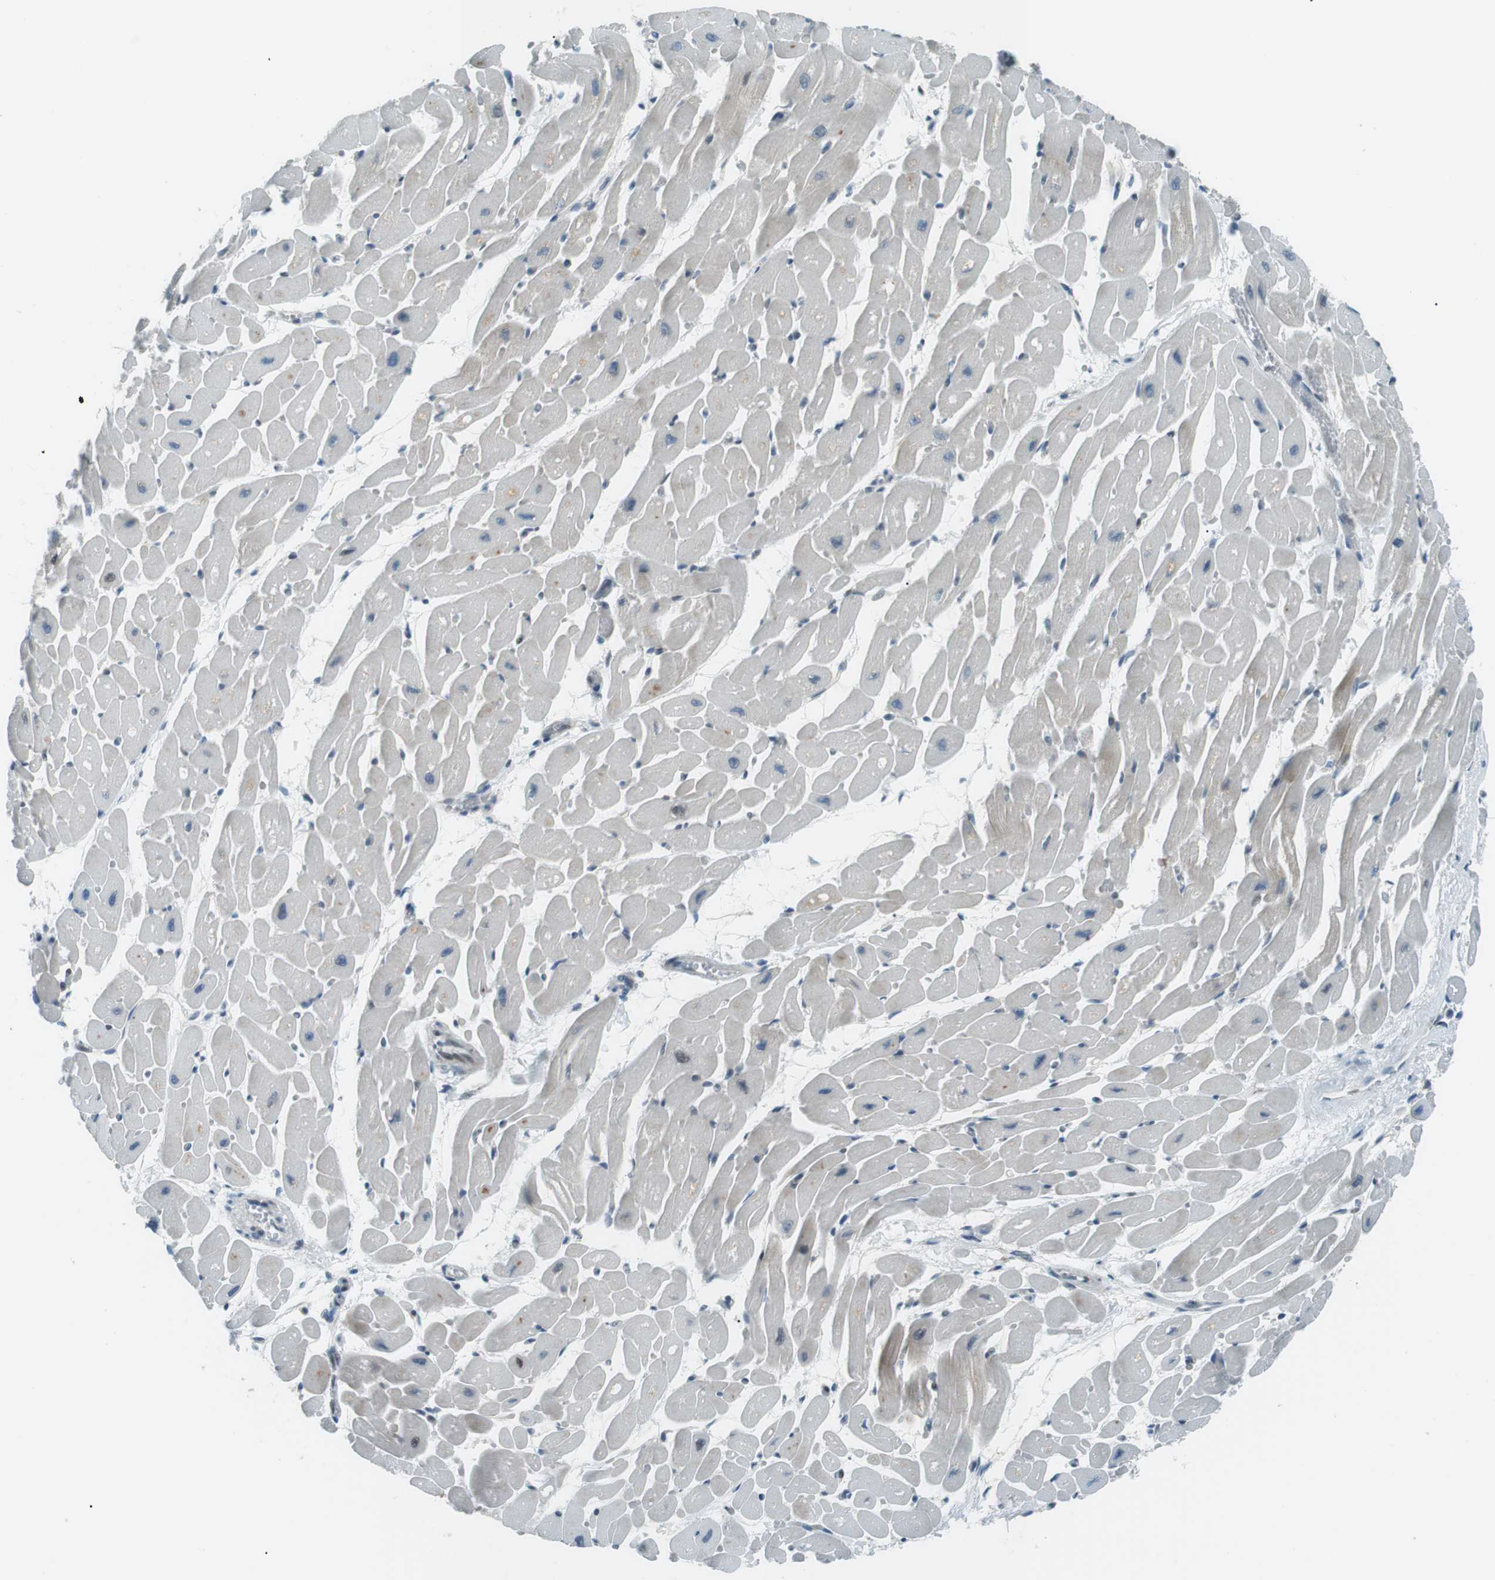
{"staining": {"intensity": "moderate", "quantity": "25%-75%", "location": "cytoplasmic/membranous"}, "tissue": "heart muscle", "cell_type": "Cardiomyocytes", "image_type": "normal", "snomed": [{"axis": "morphology", "description": "Normal tissue, NOS"}, {"axis": "topography", "description": "Heart"}], "caption": "Heart muscle stained with immunohistochemistry (IHC) displays moderate cytoplasmic/membranous positivity in about 25%-75% of cardiomyocytes. The protein is shown in brown color, while the nuclei are stained blue.", "gene": "PJA1", "patient": {"sex": "male", "age": 45}}